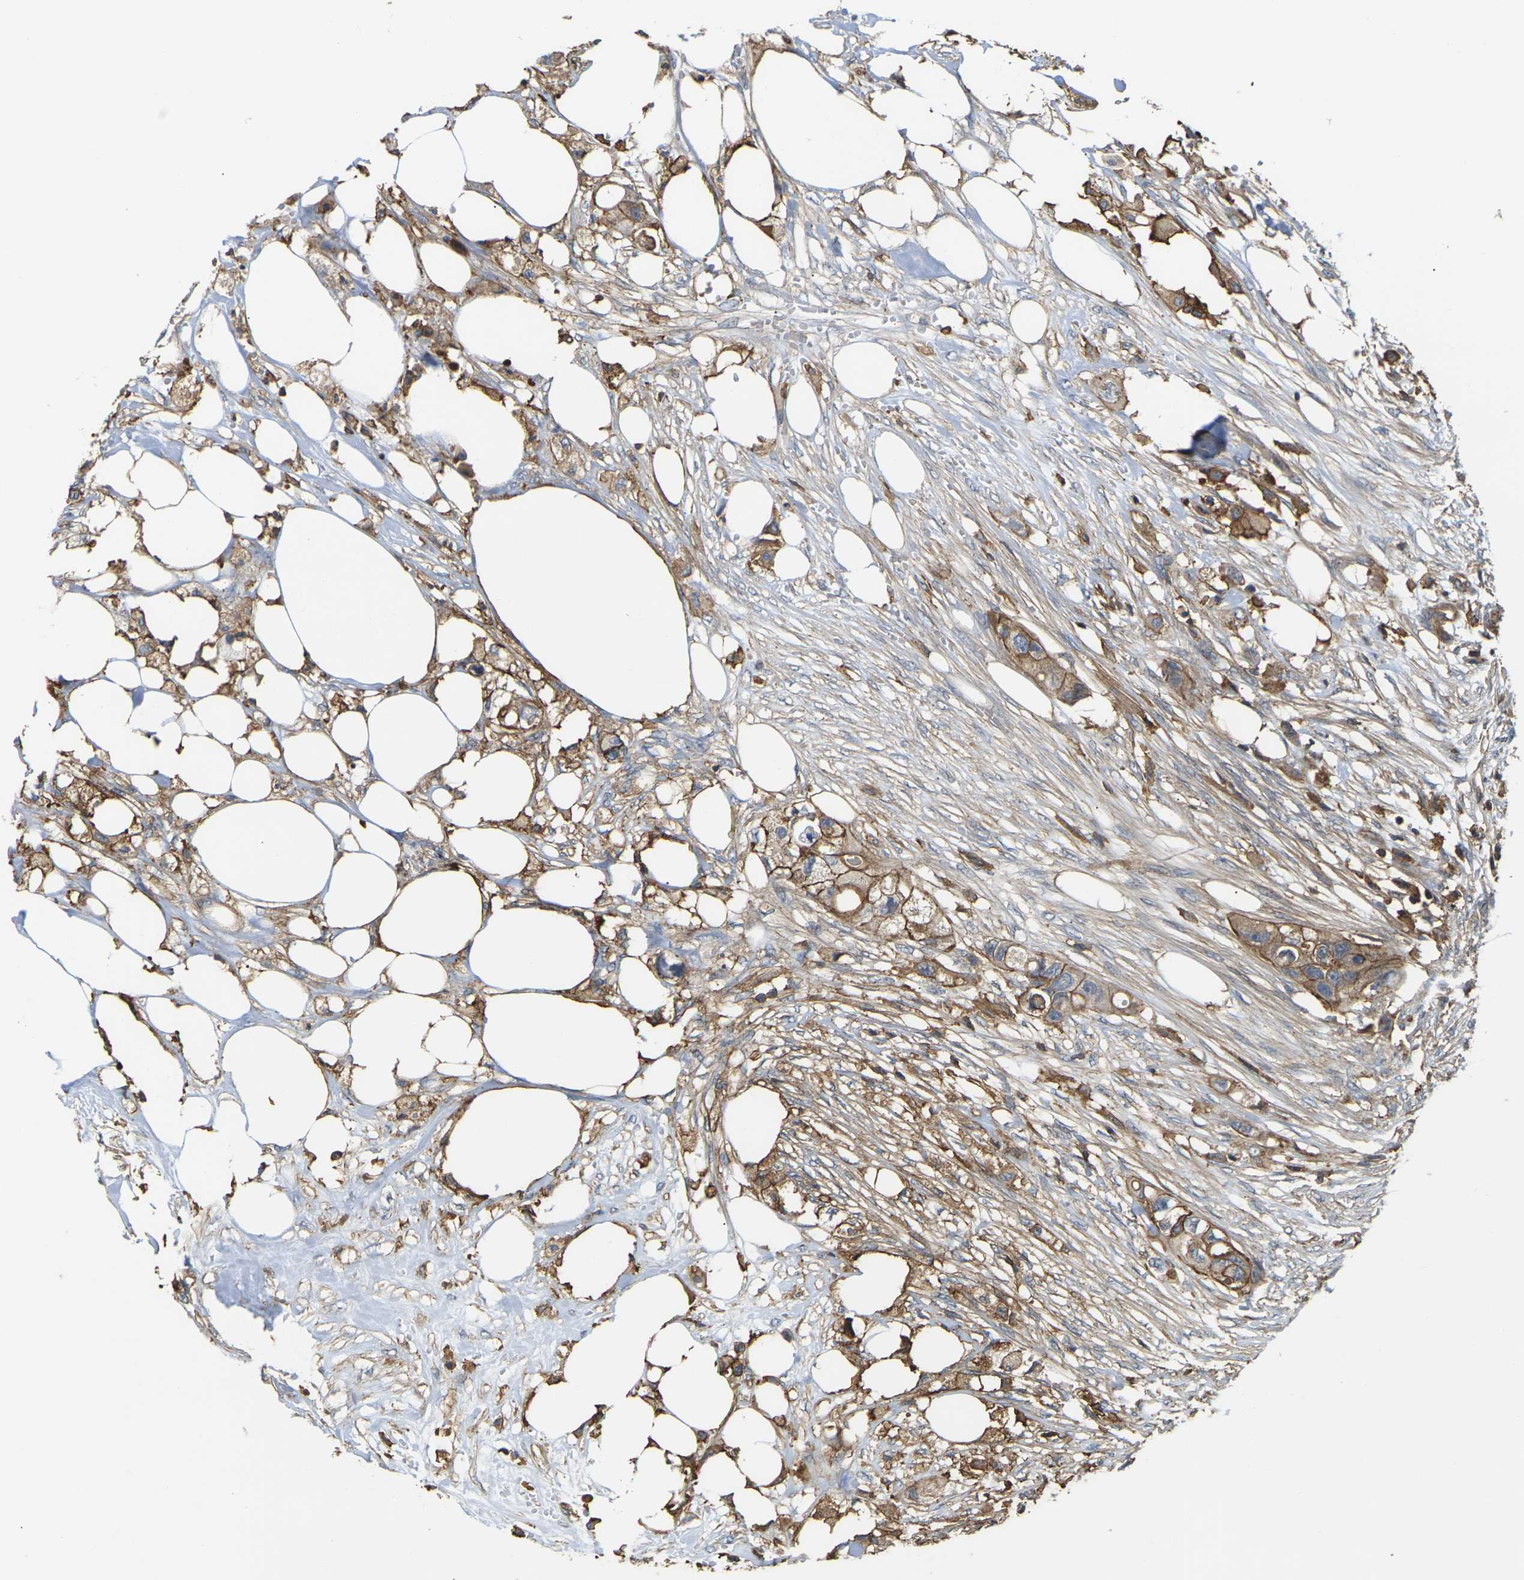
{"staining": {"intensity": "moderate", "quantity": ">75%", "location": "cytoplasmic/membranous"}, "tissue": "colorectal cancer", "cell_type": "Tumor cells", "image_type": "cancer", "snomed": [{"axis": "morphology", "description": "Adenocarcinoma, NOS"}, {"axis": "topography", "description": "Colon"}], "caption": "High-magnification brightfield microscopy of colorectal adenocarcinoma stained with DAB (3,3'-diaminobenzidine) (brown) and counterstained with hematoxylin (blue). tumor cells exhibit moderate cytoplasmic/membranous staining is seen in approximately>75% of cells.", "gene": "IQGAP1", "patient": {"sex": "female", "age": 57}}